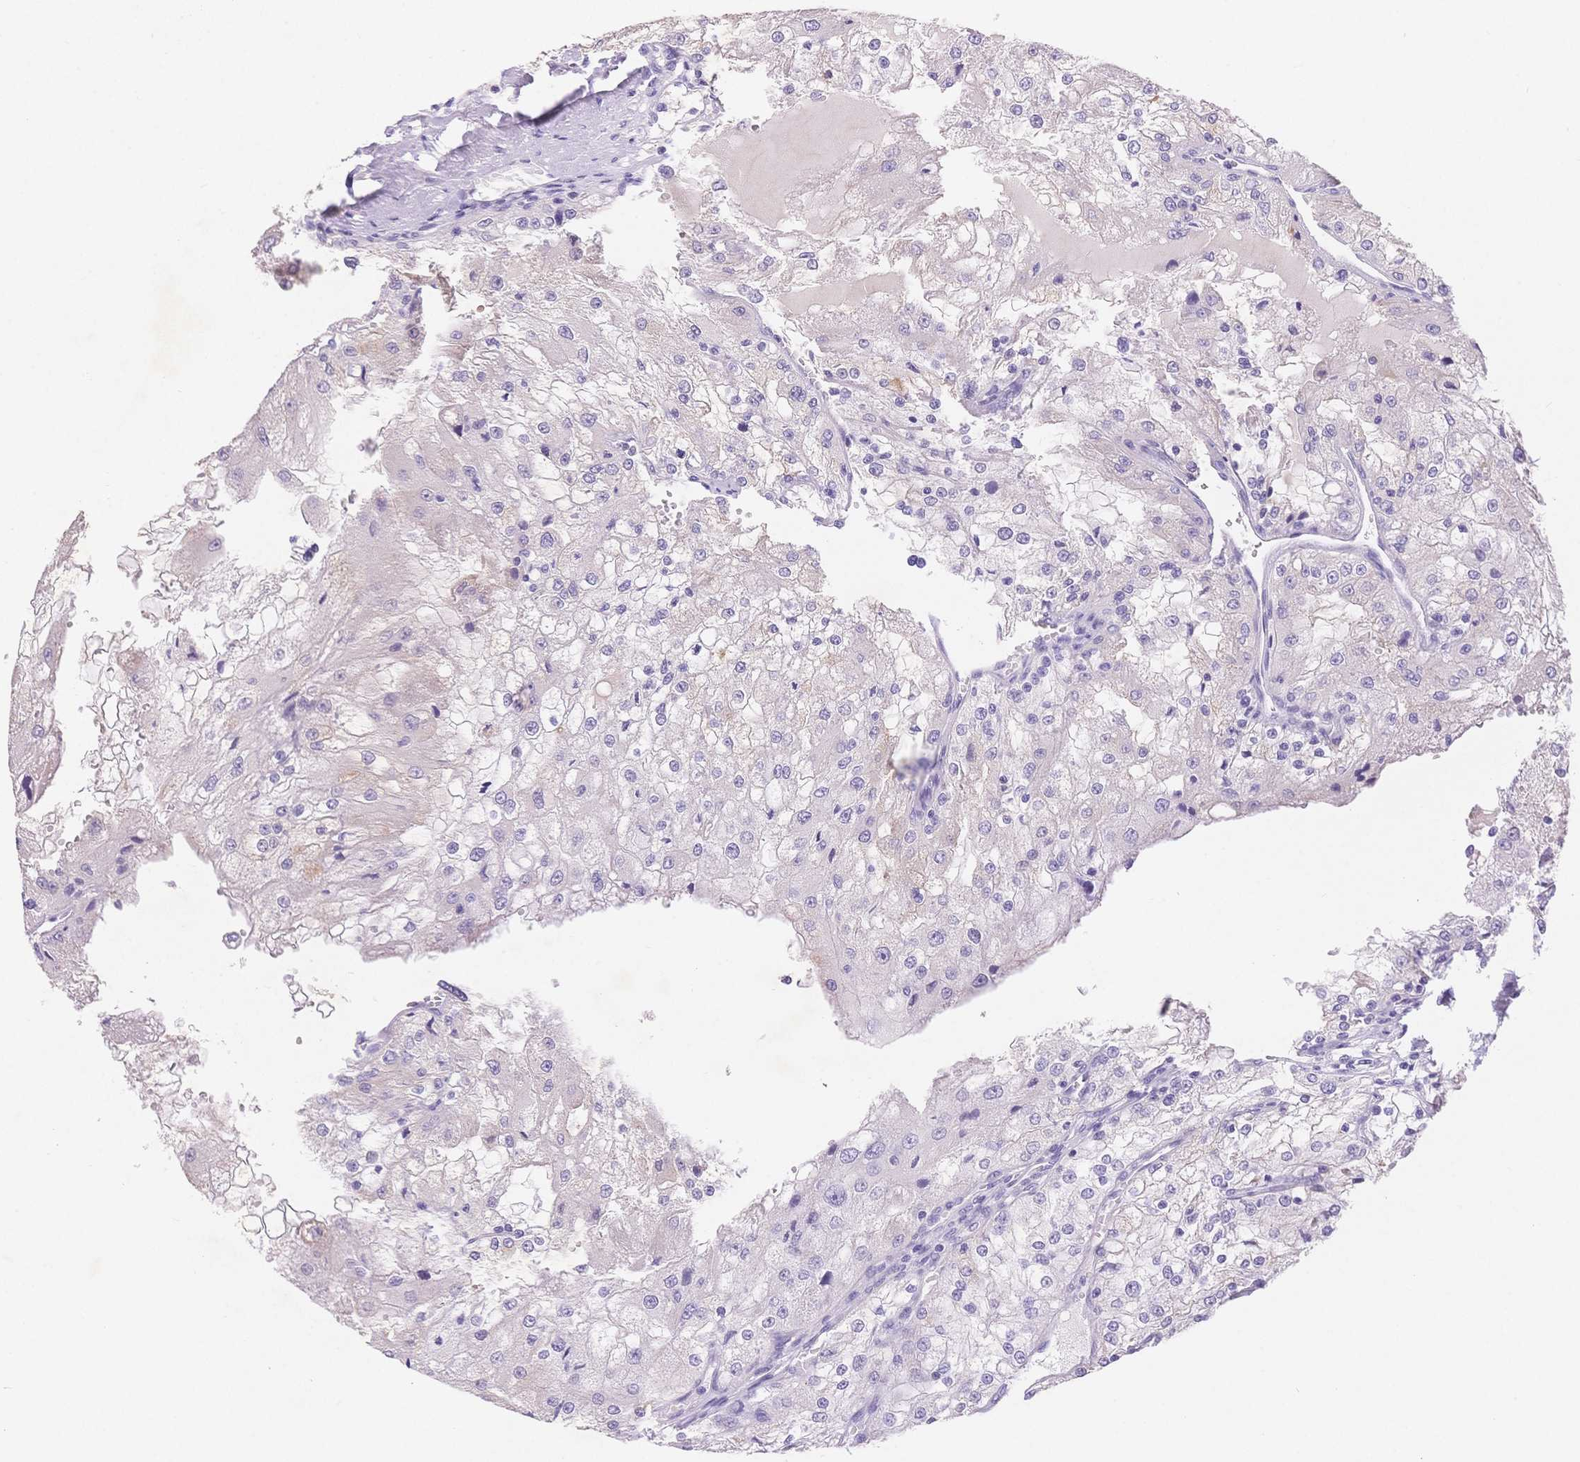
{"staining": {"intensity": "negative", "quantity": "none", "location": "none"}, "tissue": "renal cancer", "cell_type": "Tumor cells", "image_type": "cancer", "snomed": [{"axis": "morphology", "description": "Adenocarcinoma, NOS"}, {"axis": "topography", "description": "Kidney"}], "caption": "This is an immunohistochemistry (IHC) photomicrograph of human renal adenocarcinoma. There is no positivity in tumor cells.", "gene": "MYOM1", "patient": {"sex": "female", "age": 74}}